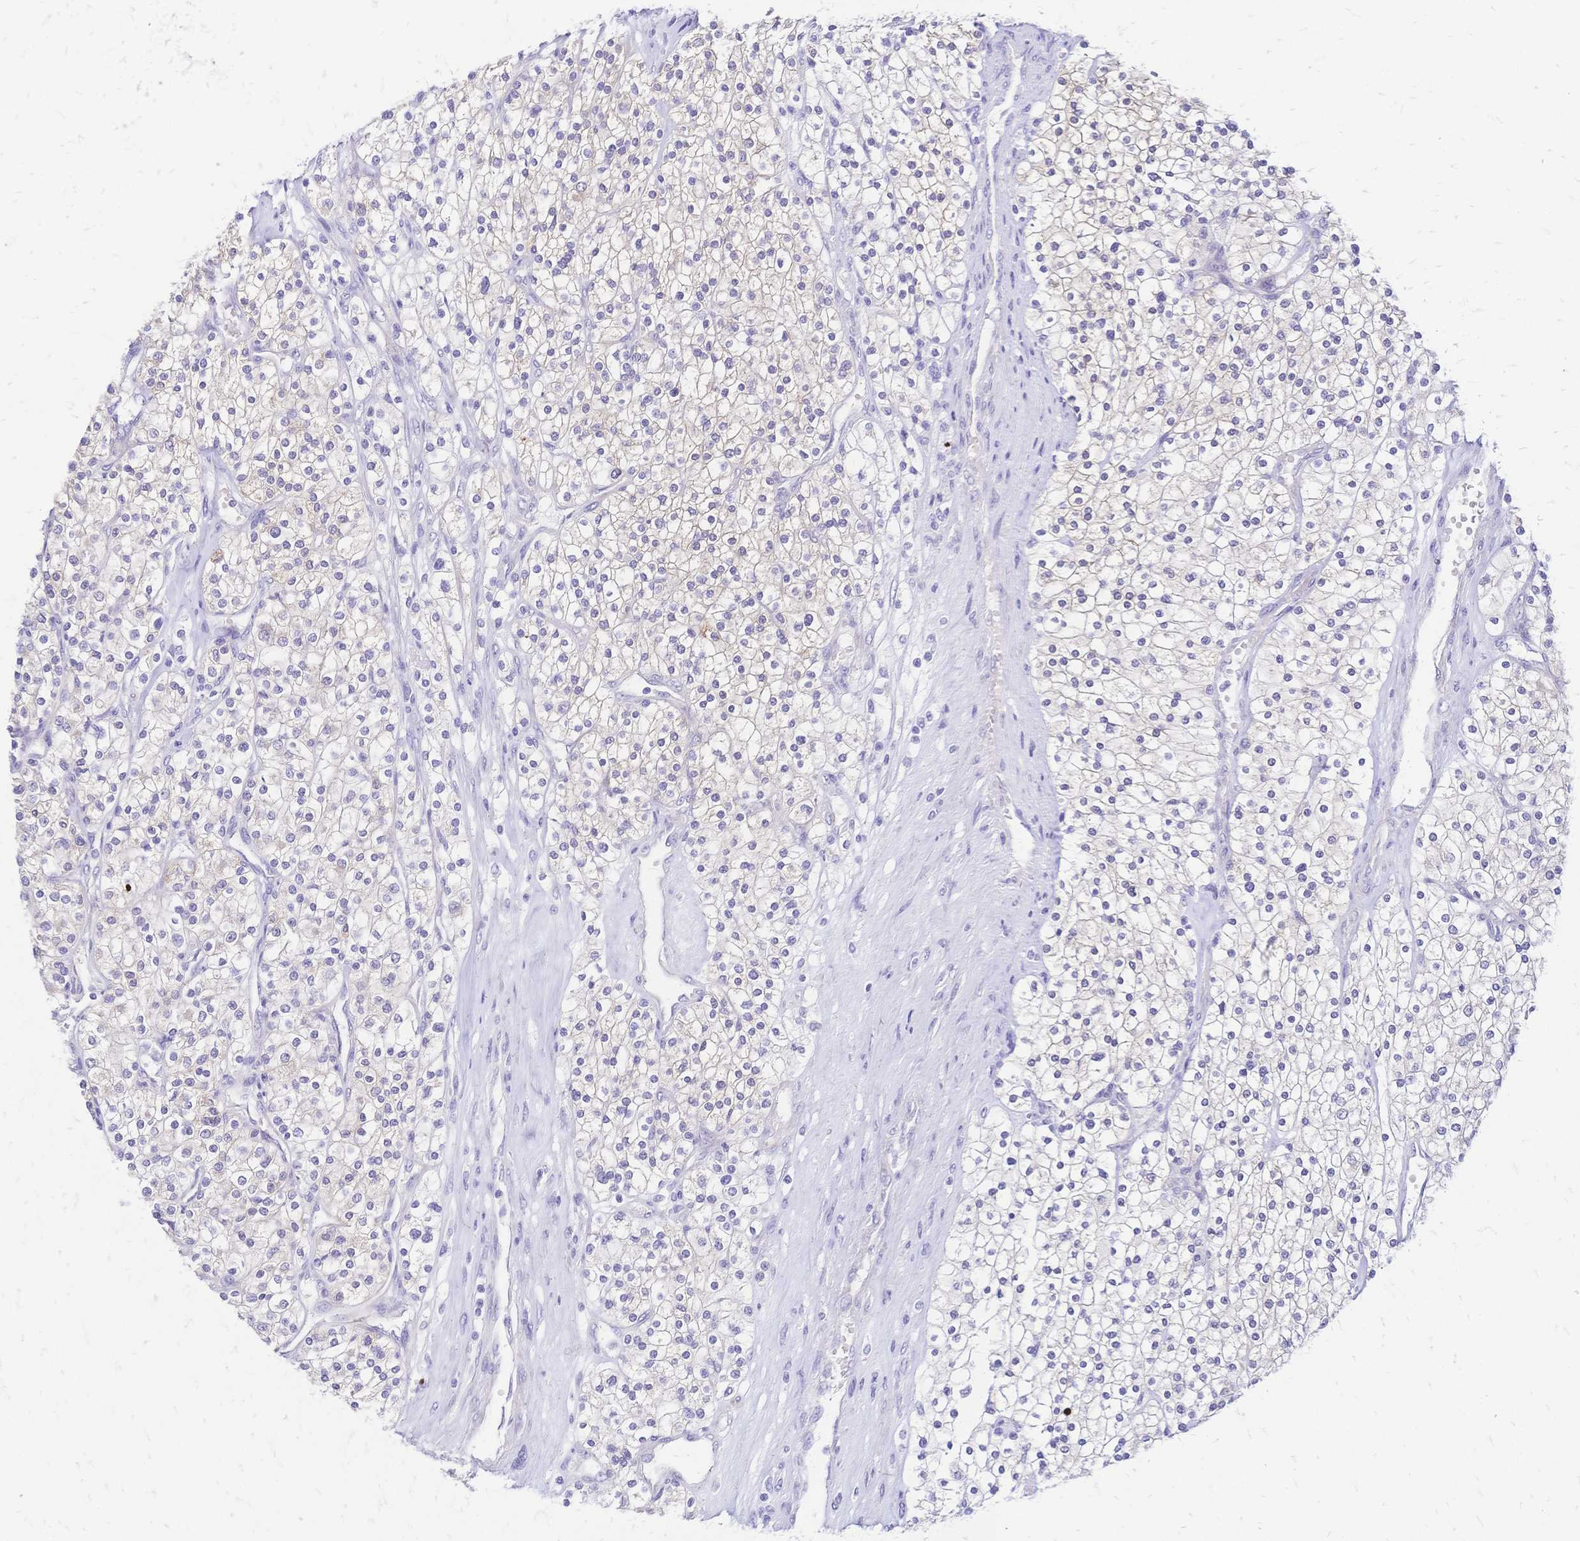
{"staining": {"intensity": "negative", "quantity": "none", "location": "none"}, "tissue": "renal cancer", "cell_type": "Tumor cells", "image_type": "cancer", "snomed": [{"axis": "morphology", "description": "Adenocarcinoma, NOS"}, {"axis": "topography", "description": "Kidney"}], "caption": "Immunohistochemistry (IHC) image of neoplastic tissue: adenocarcinoma (renal) stained with DAB shows no significant protein staining in tumor cells.", "gene": "GRB7", "patient": {"sex": "male", "age": 80}}